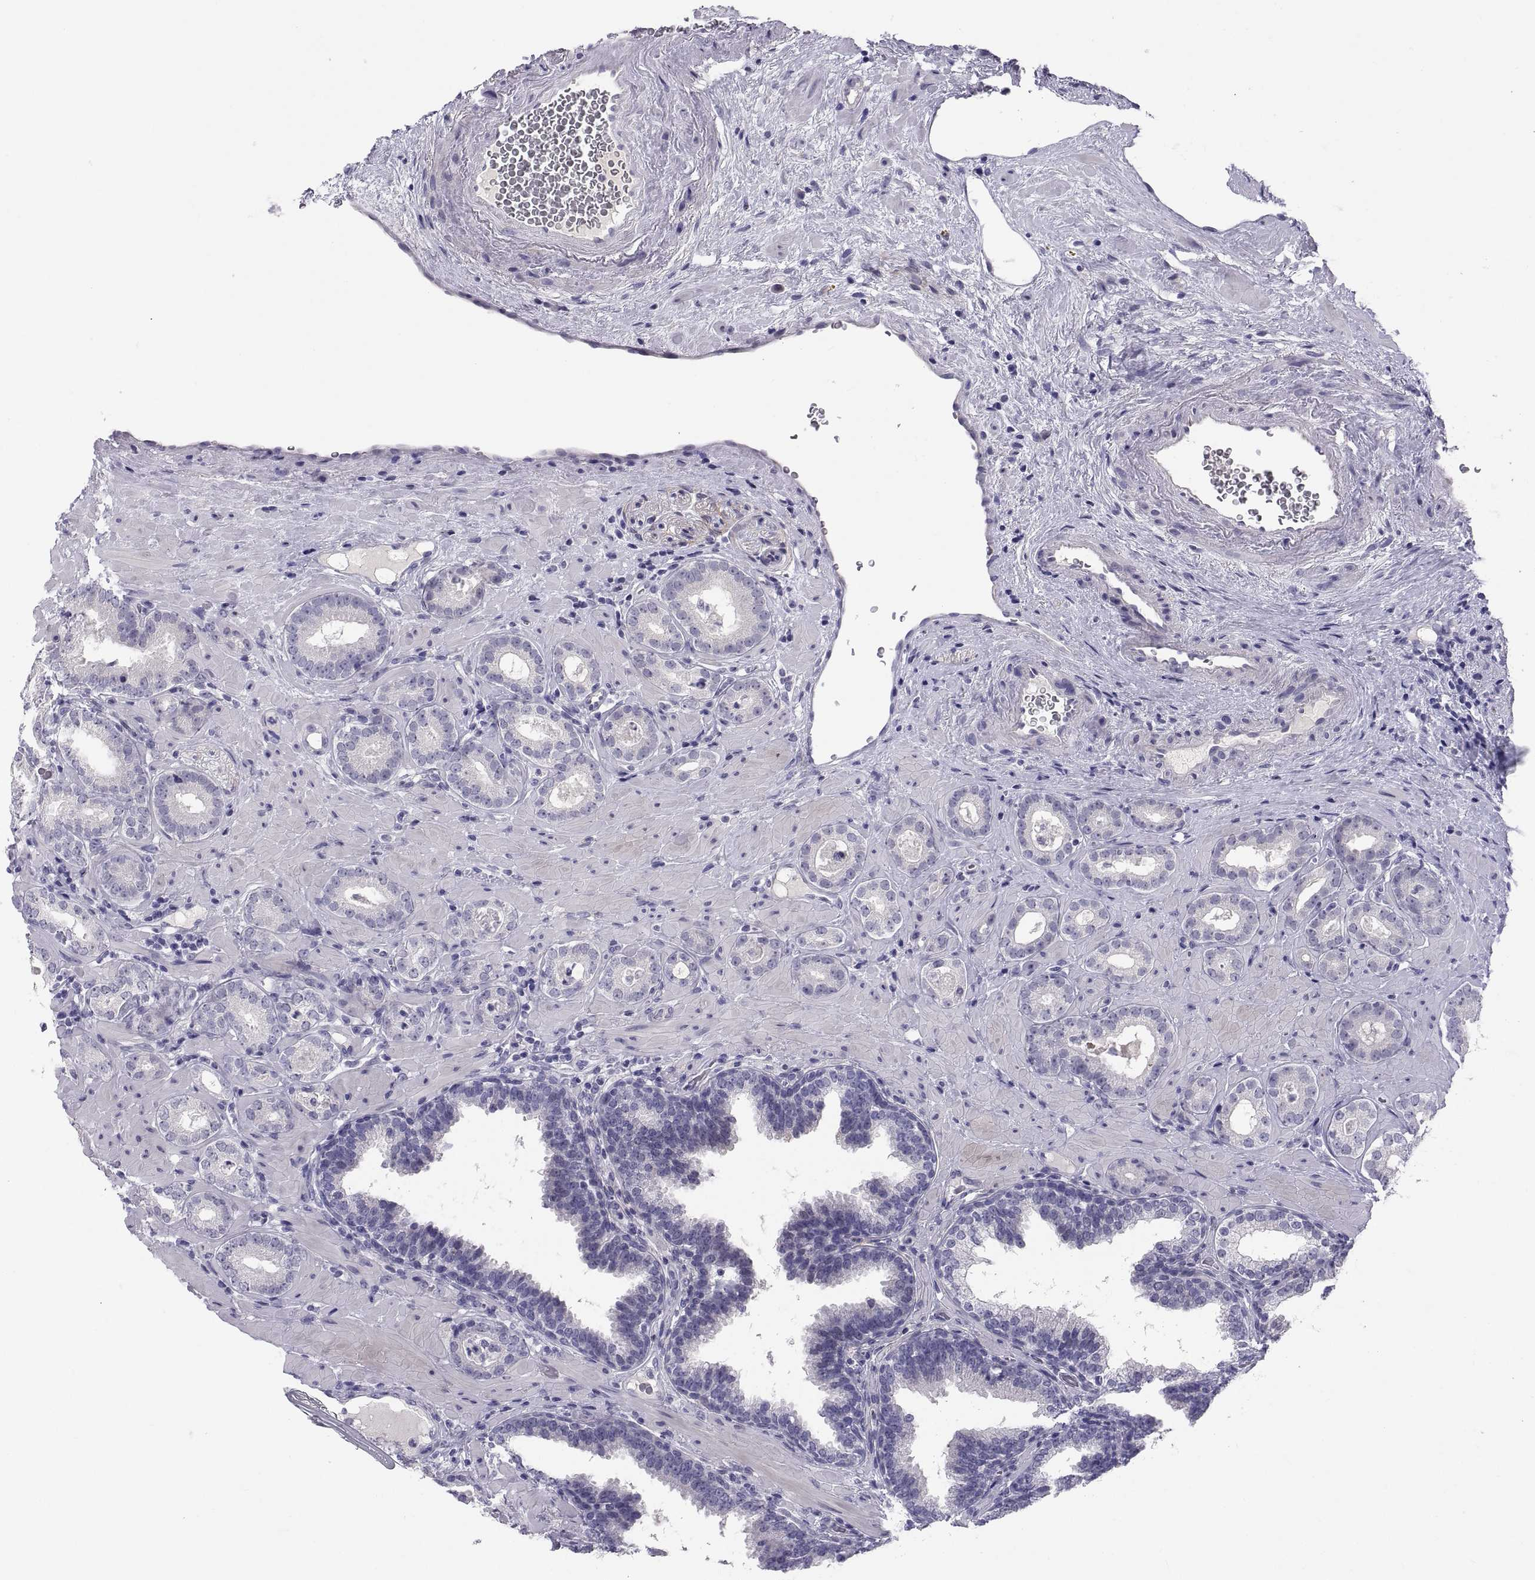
{"staining": {"intensity": "negative", "quantity": "none", "location": "none"}, "tissue": "prostate cancer", "cell_type": "Tumor cells", "image_type": "cancer", "snomed": [{"axis": "morphology", "description": "Adenocarcinoma, Low grade"}, {"axis": "topography", "description": "Prostate"}], "caption": "There is no significant positivity in tumor cells of prostate cancer (adenocarcinoma (low-grade)).", "gene": "TEX13A", "patient": {"sex": "male", "age": 60}}